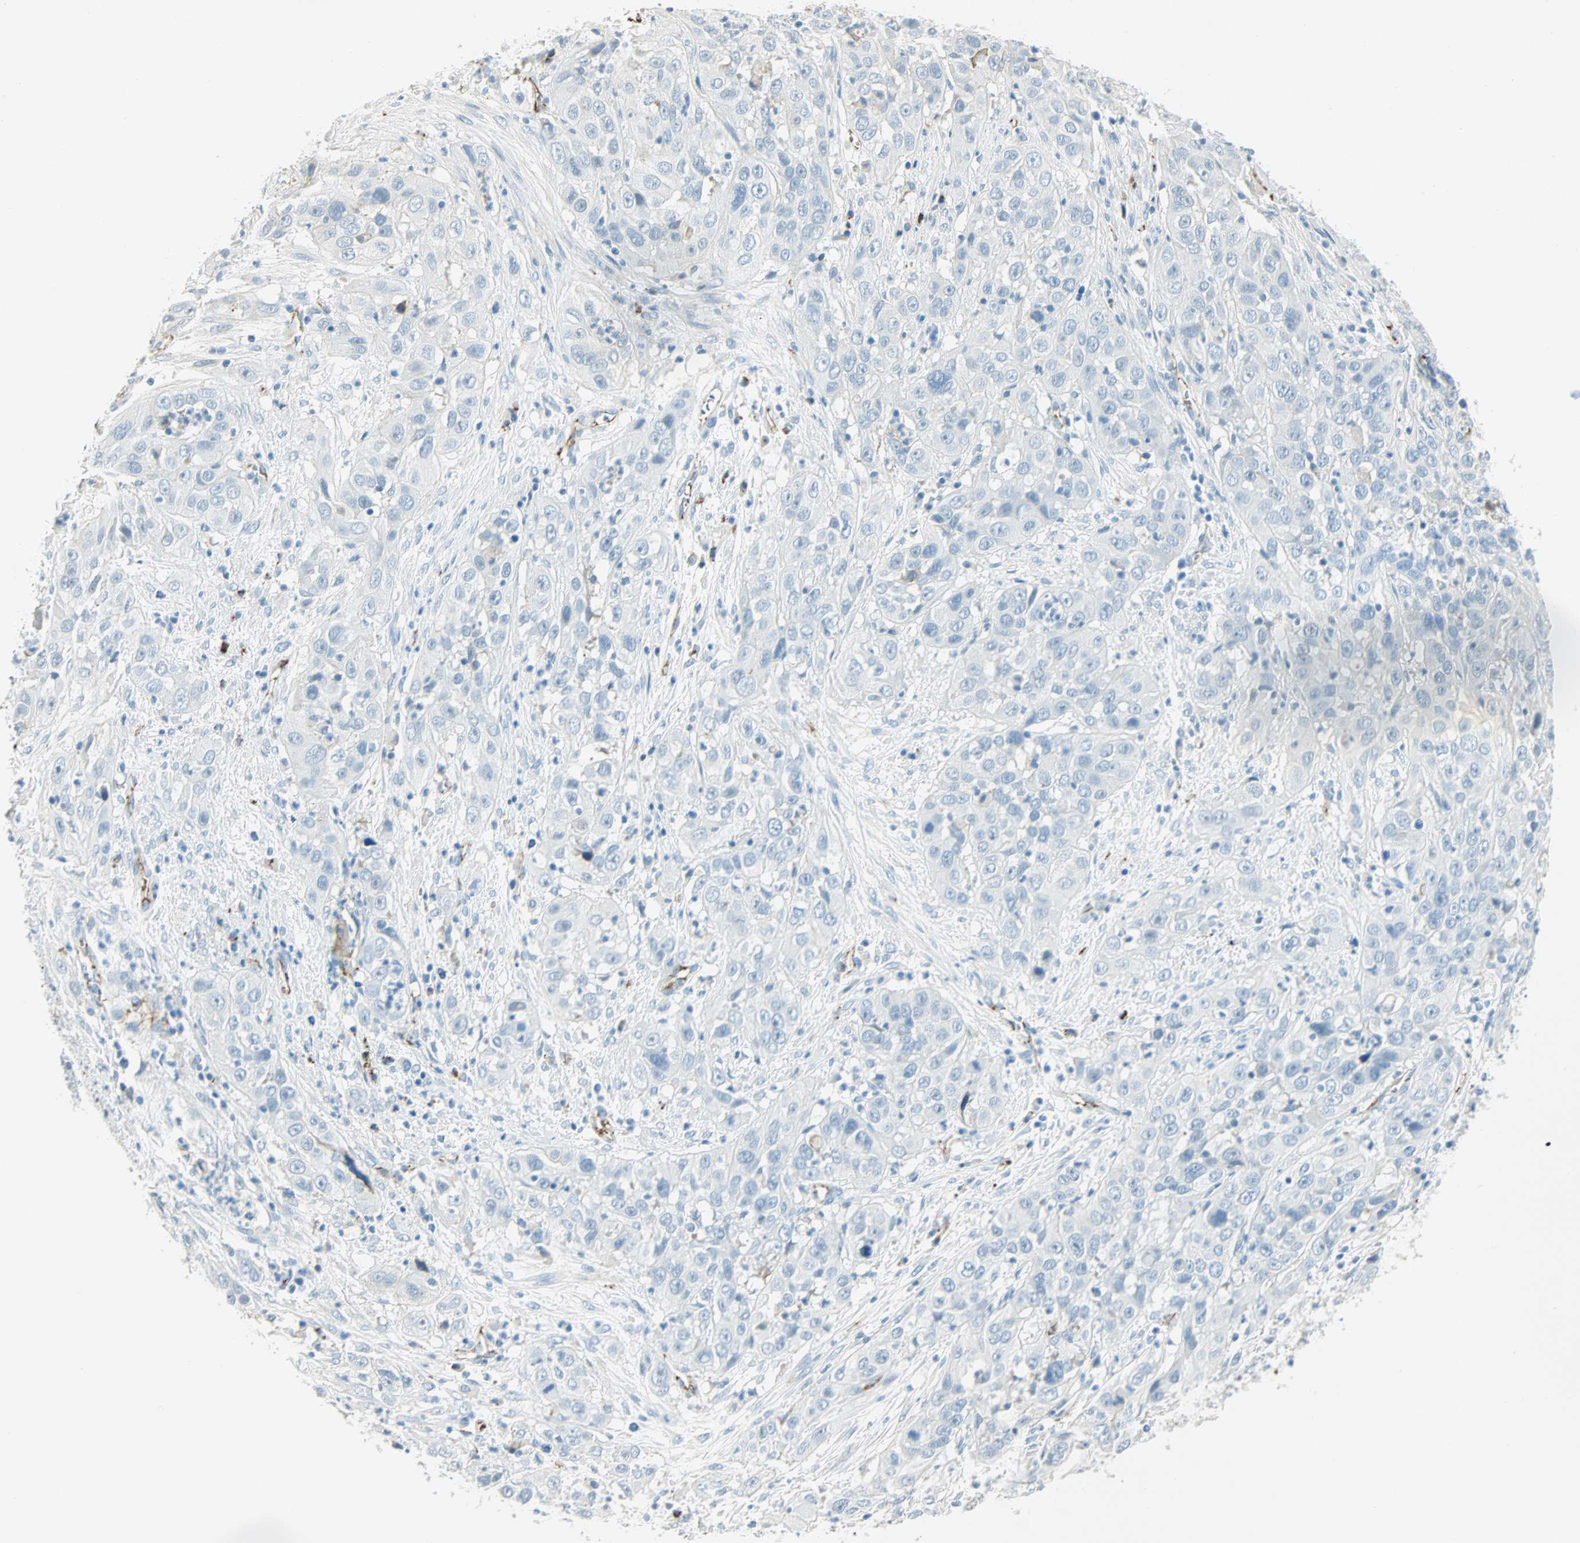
{"staining": {"intensity": "negative", "quantity": "none", "location": "none"}, "tissue": "cervical cancer", "cell_type": "Tumor cells", "image_type": "cancer", "snomed": [{"axis": "morphology", "description": "Squamous cell carcinoma, NOS"}, {"axis": "topography", "description": "Cervix"}], "caption": "DAB (3,3'-diaminobenzidine) immunohistochemical staining of cervical squamous cell carcinoma demonstrates no significant expression in tumor cells.", "gene": "VPS9D1", "patient": {"sex": "female", "age": 32}}